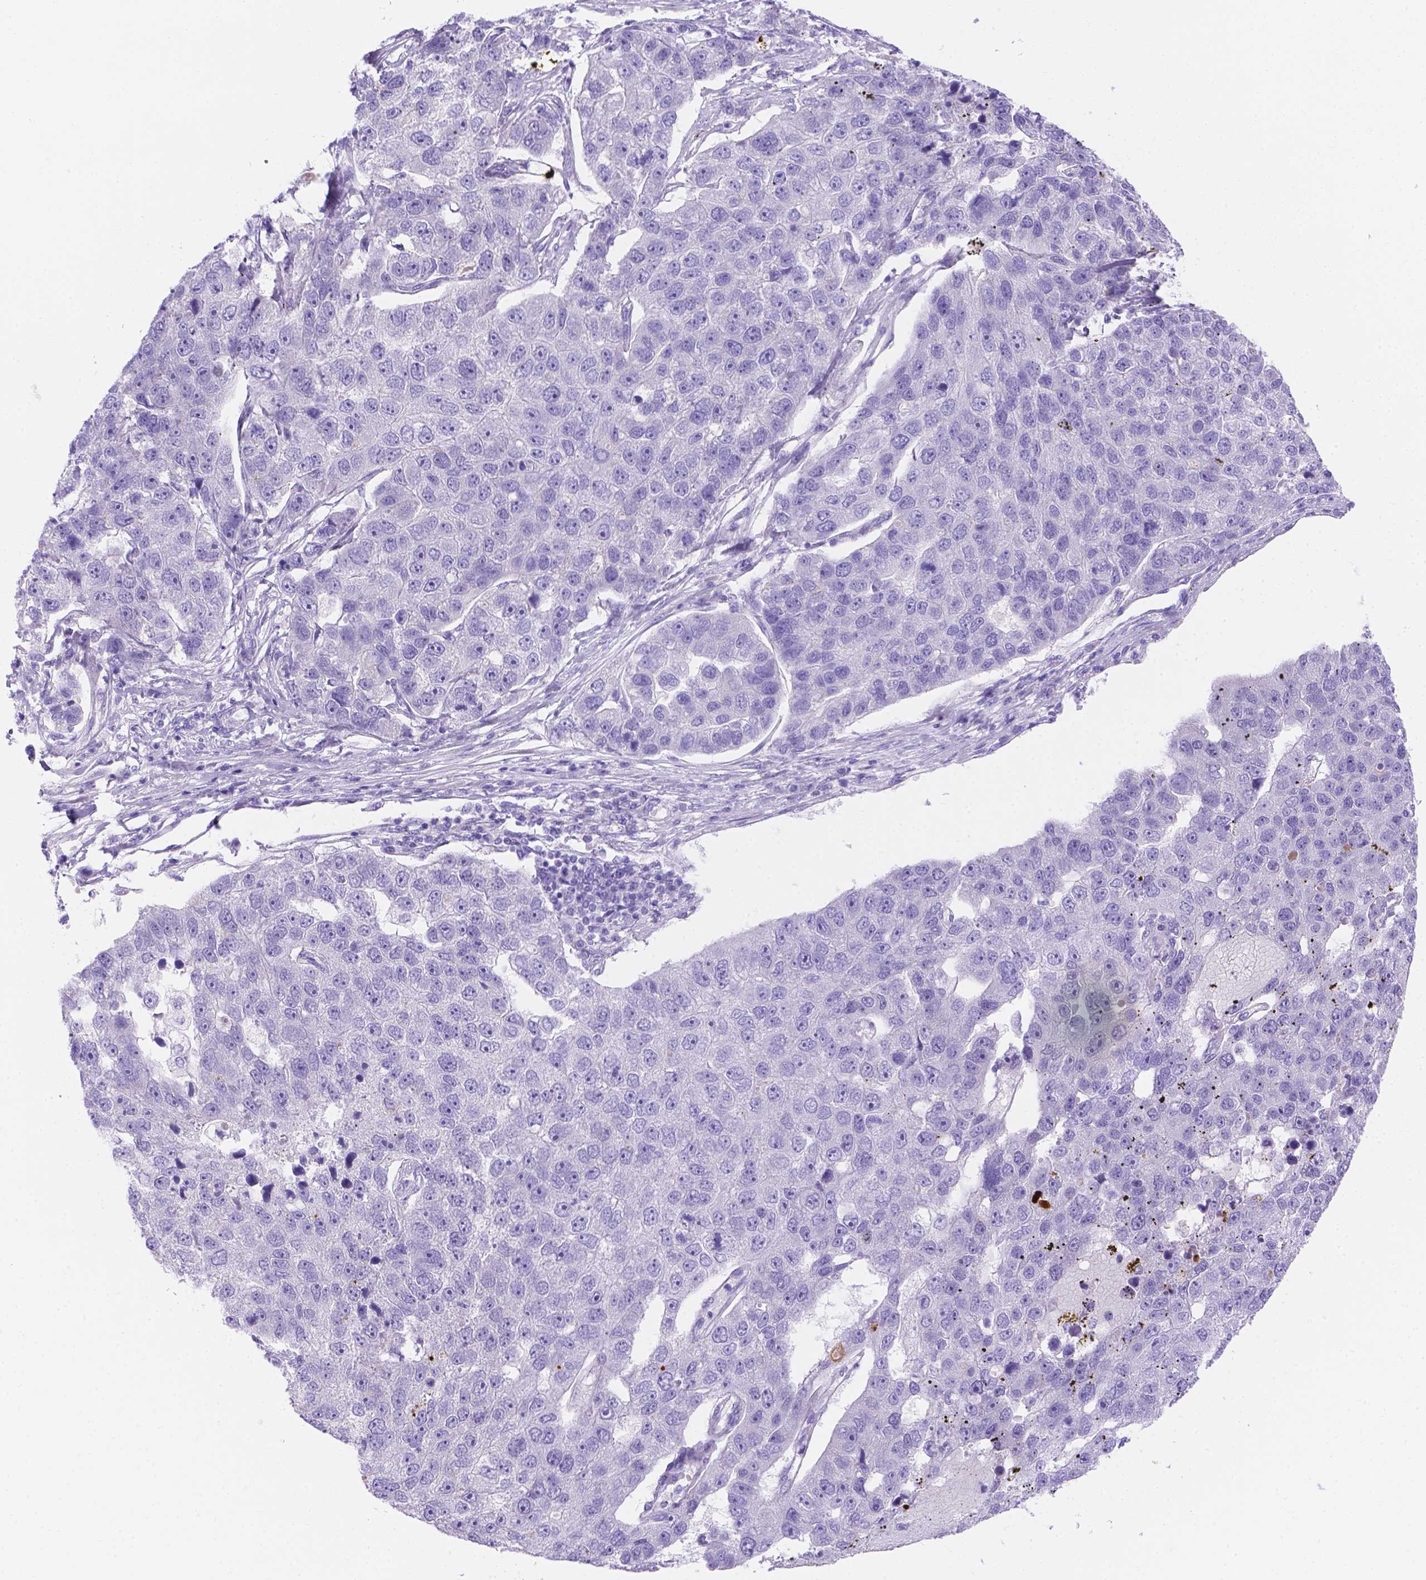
{"staining": {"intensity": "negative", "quantity": "none", "location": "none"}, "tissue": "pancreatic cancer", "cell_type": "Tumor cells", "image_type": "cancer", "snomed": [{"axis": "morphology", "description": "Adenocarcinoma, NOS"}, {"axis": "topography", "description": "Pancreas"}], "caption": "Pancreatic cancer (adenocarcinoma) stained for a protein using IHC exhibits no positivity tumor cells.", "gene": "MLN", "patient": {"sex": "female", "age": 61}}